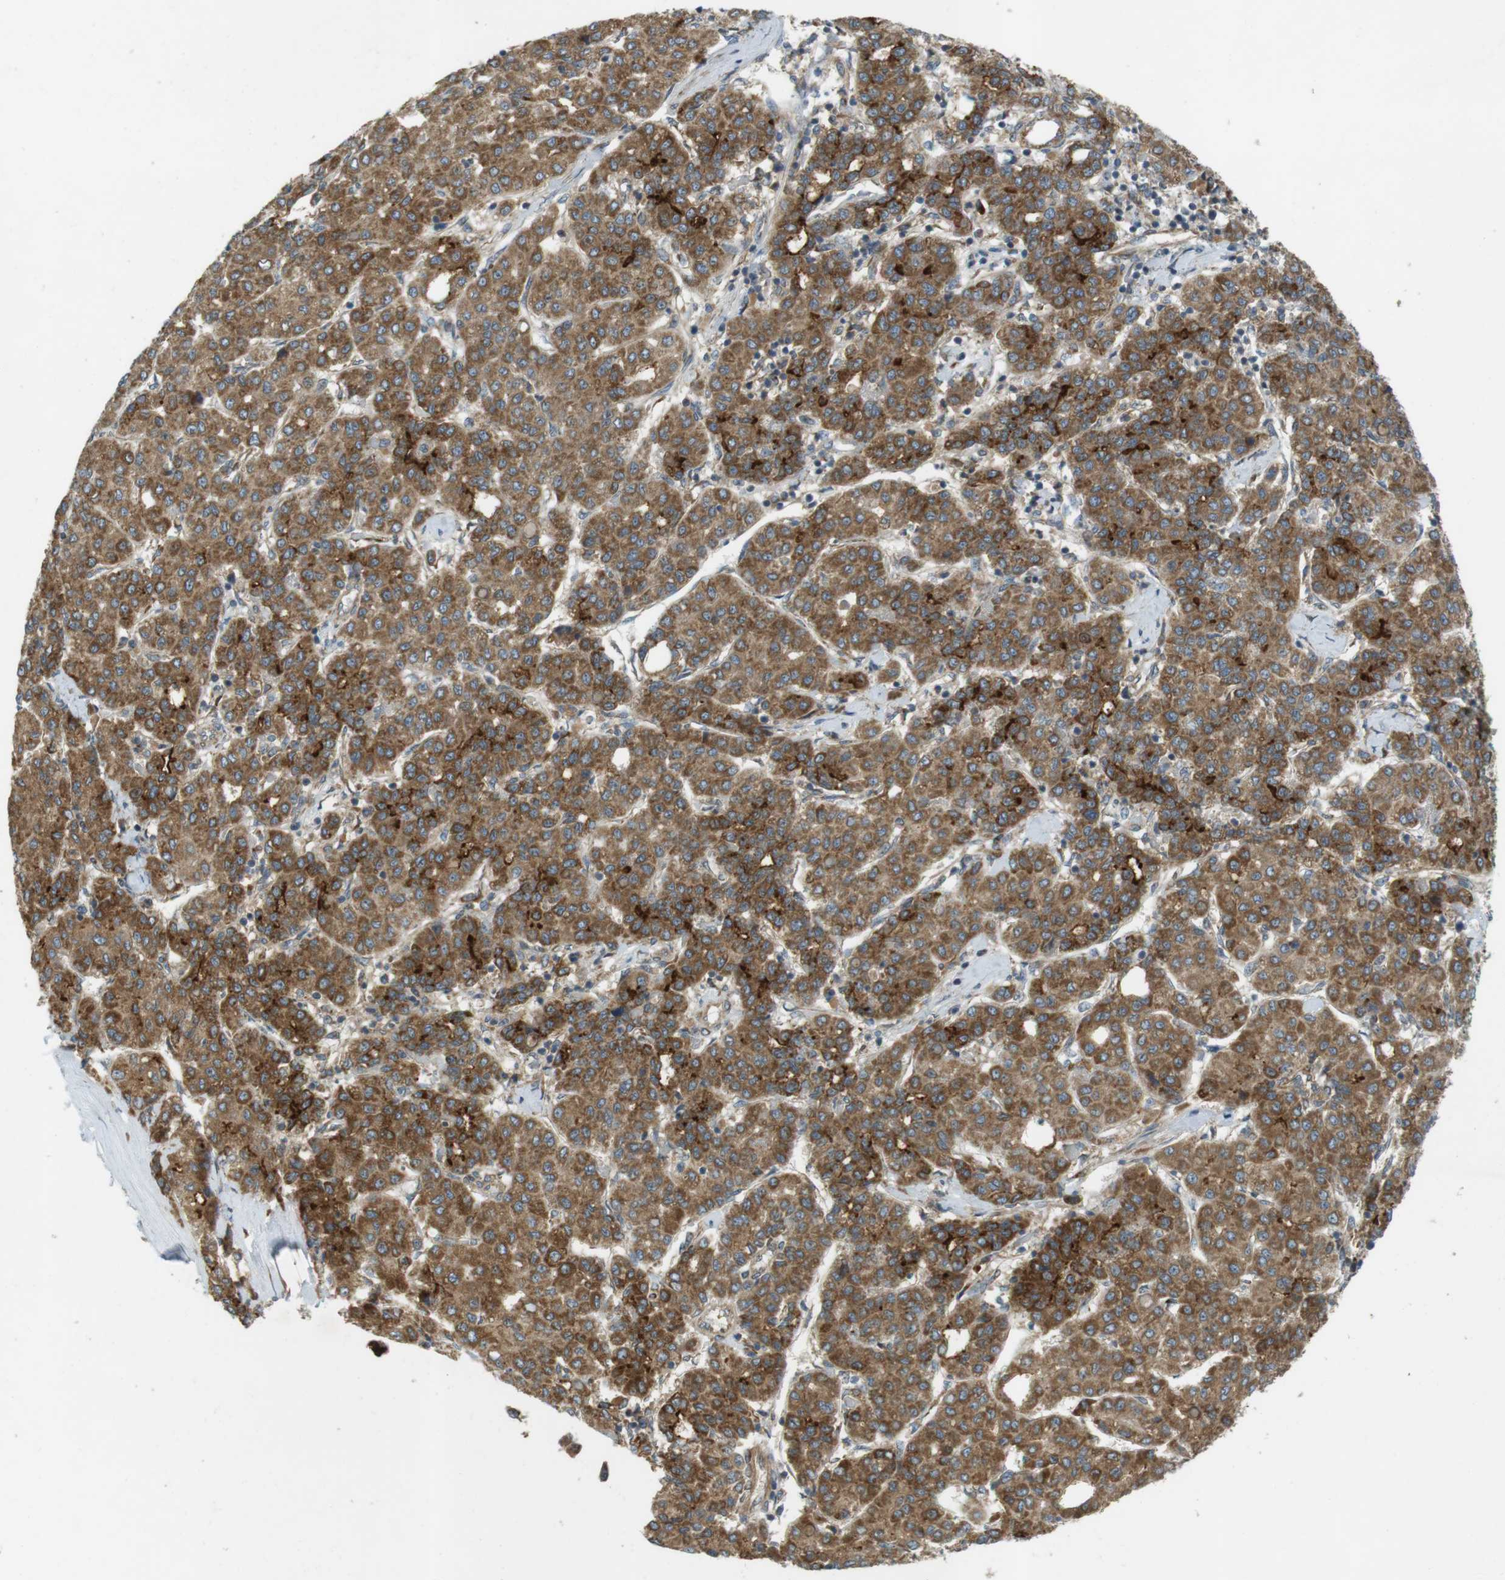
{"staining": {"intensity": "moderate", "quantity": ">75%", "location": "cytoplasmic/membranous"}, "tissue": "liver cancer", "cell_type": "Tumor cells", "image_type": "cancer", "snomed": [{"axis": "morphology", "description": "Carcinoma, Hepatocellular, NOS"}, {"axis": "topography", "description": "Liver"}], "caption": "Hepatocellular carcinoma (liver) stained with a protein marker exhibits moderate staining in tumor cells.", "gene": "SLC41A1", "patient": {"sex": "male", "age": 76}}